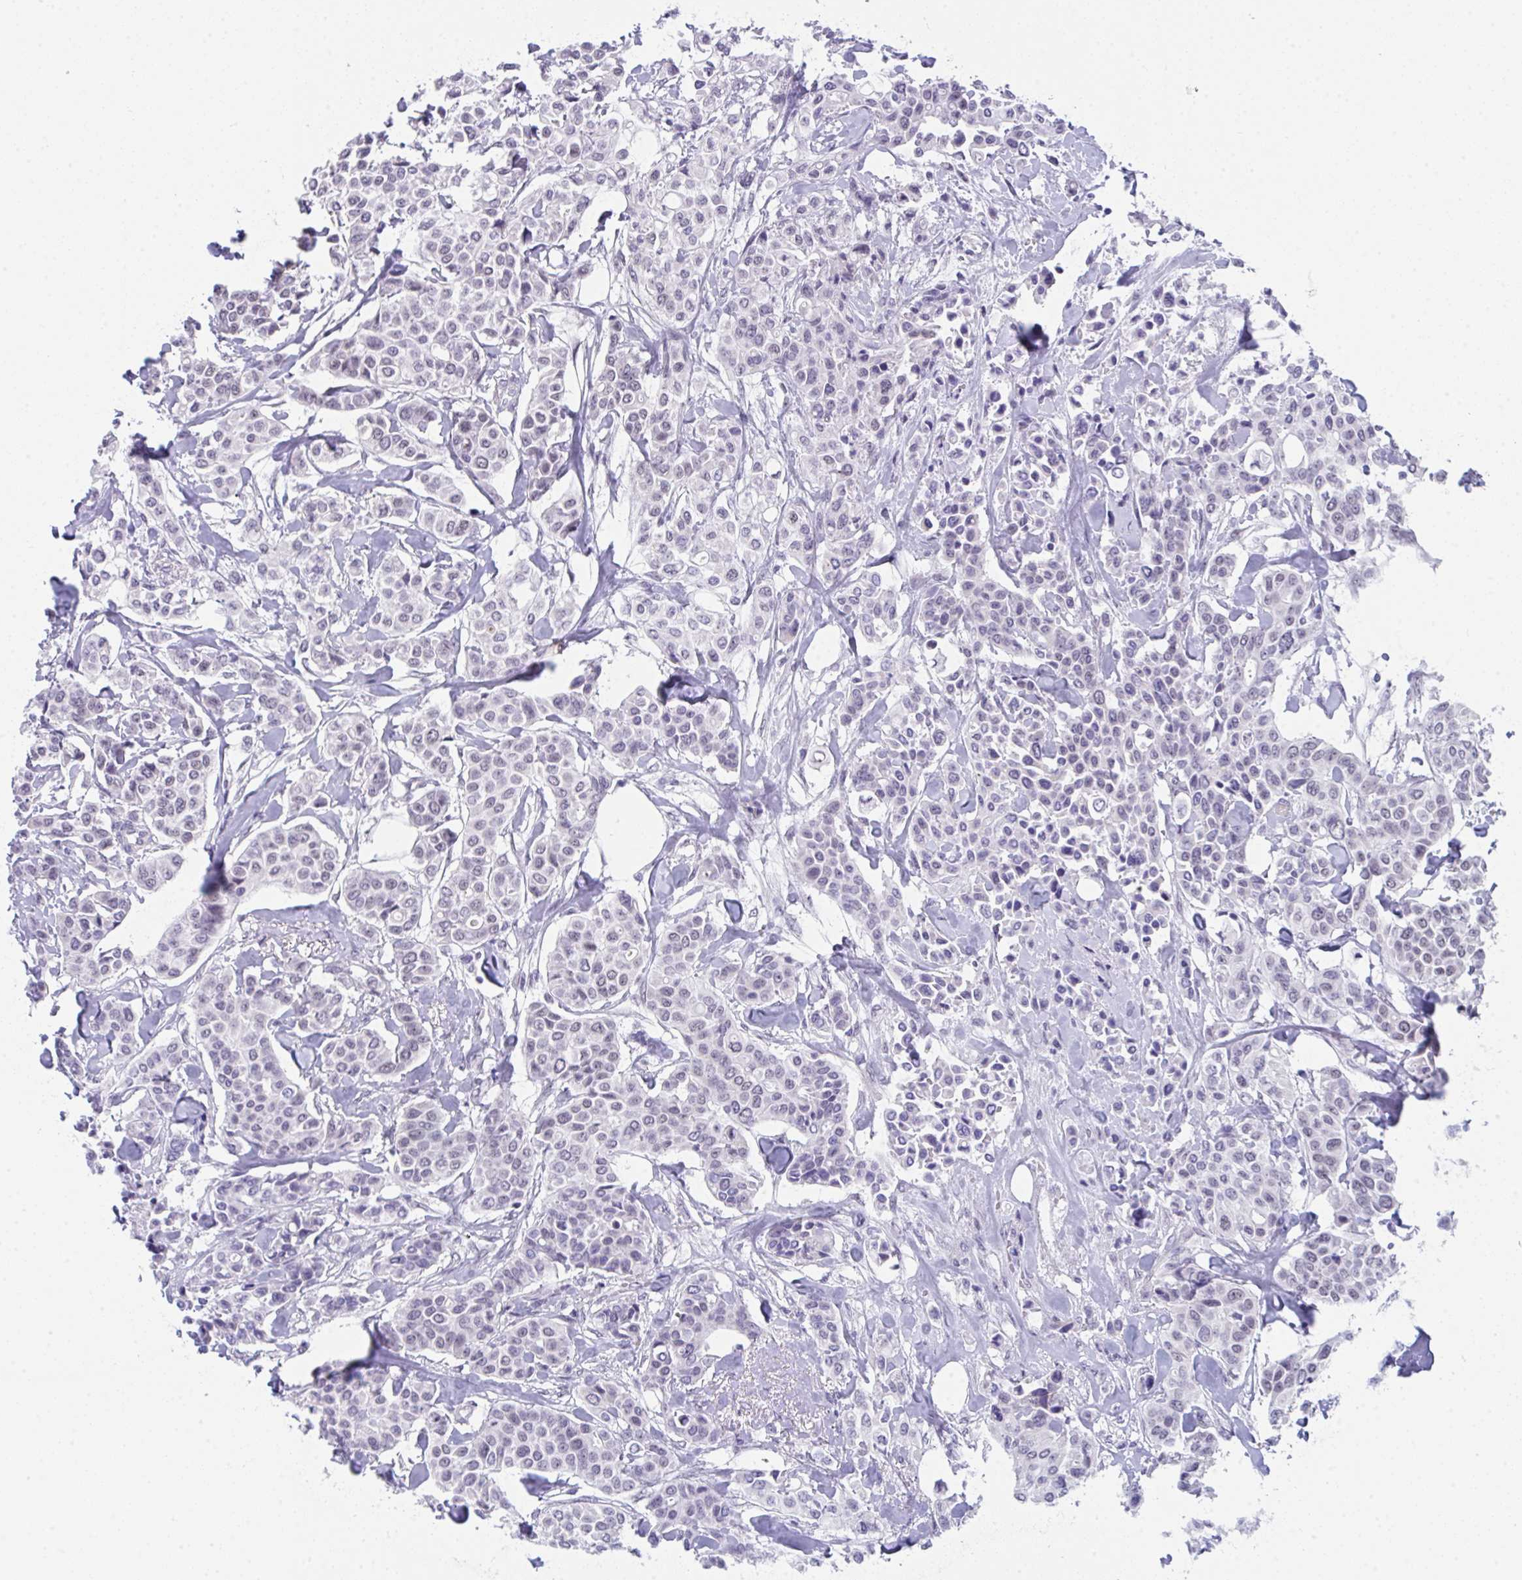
{"staining": {"intensity": "negative", "quantity": "none", "location": "none"}, "tissue": "breast cancer", "cell_type": "Tumor cells", "image_type": "cancer", "snomed": [{"axis": "morphology", "description": "Lobular carcinoma"}, {"axis": "topography", "description": "Breast"}], "caption": "An immunohistochemistry histopathology image of breast lobular carcinoma is shown. There is no staining in tumor cells of breast lobular carcinoma. The staining is performed using DAB (3,3'-diaminobenzidine) brown chromogen with nuclei counter-stained in using hematoxylin.", "gene": "CDK13", "patient": {"sex": "female", "age": 51}}